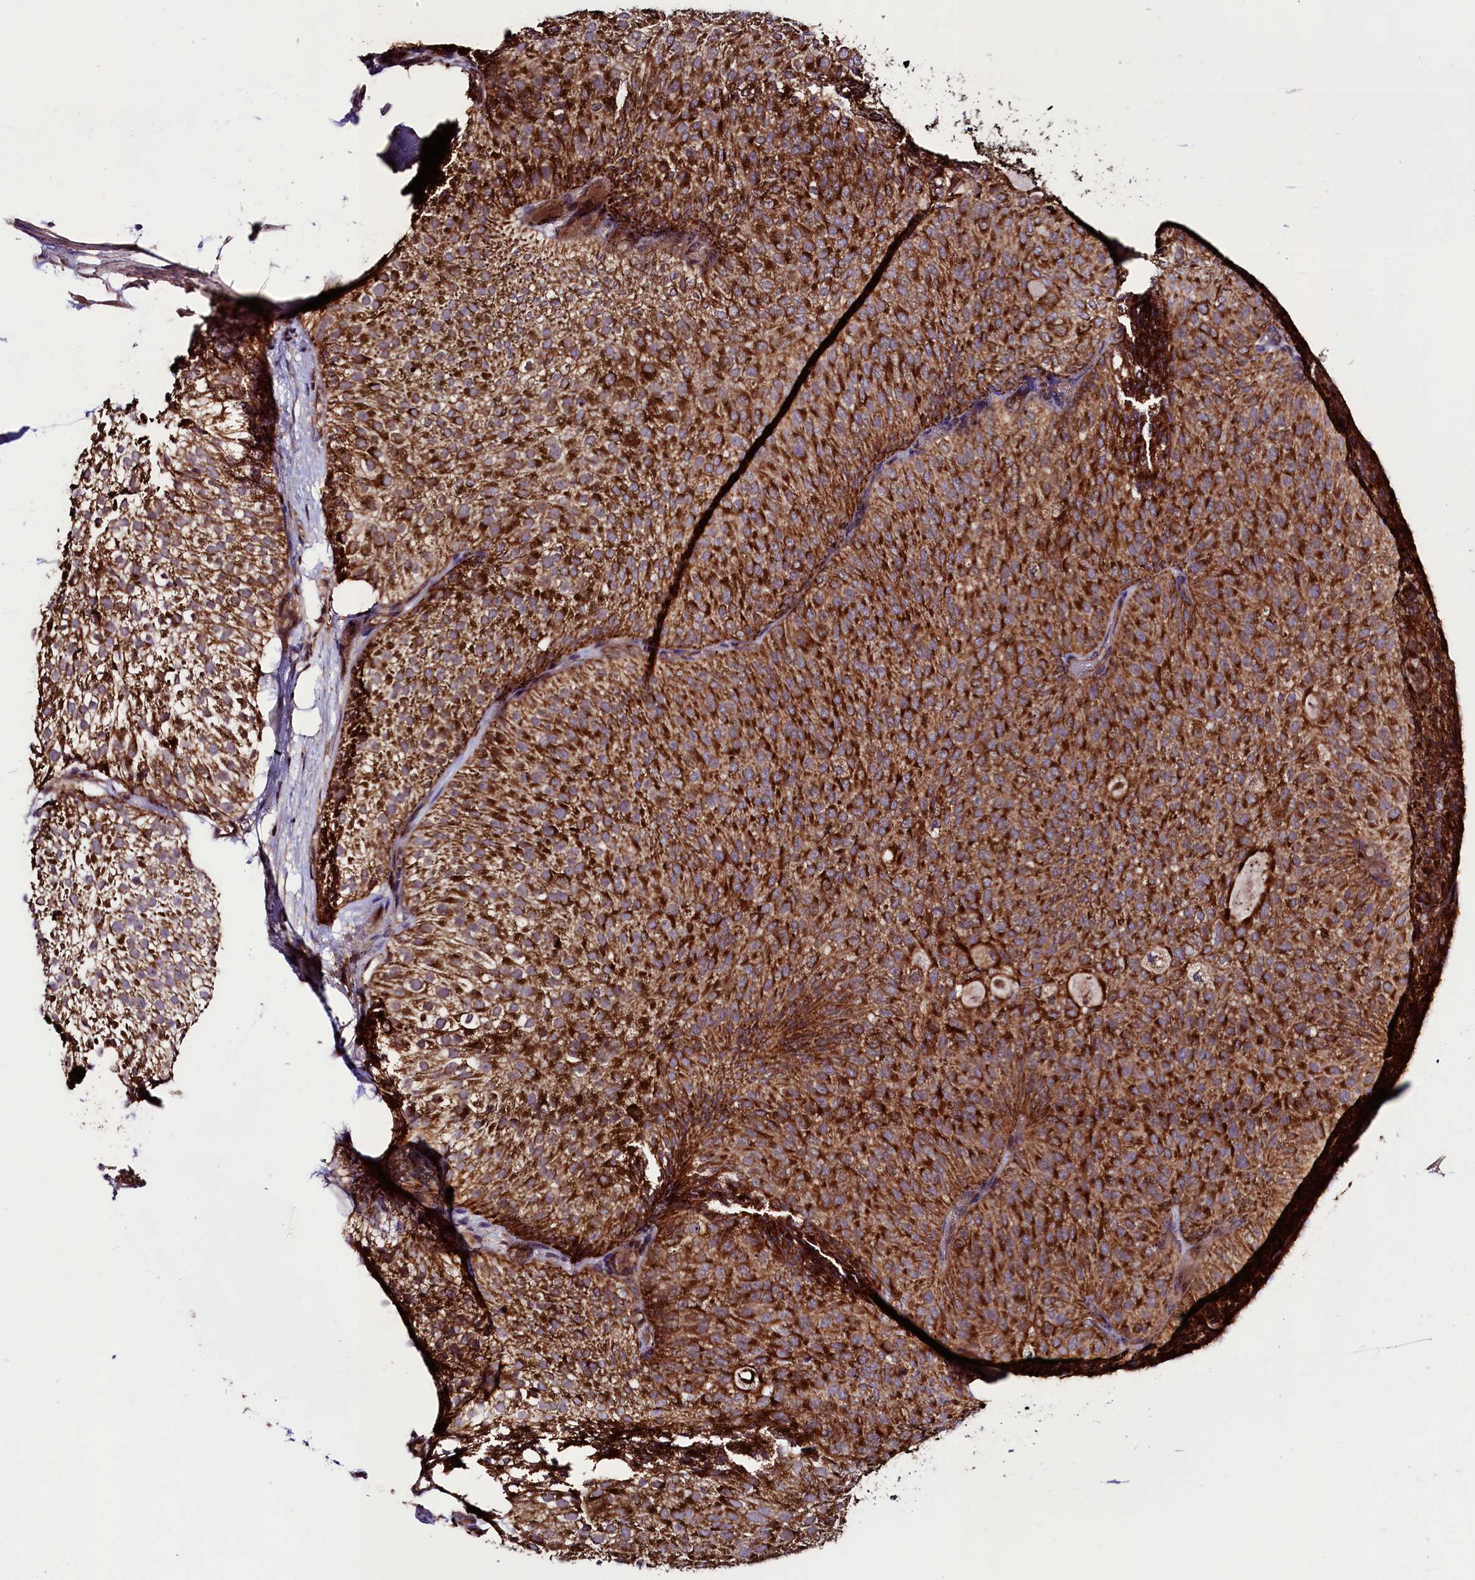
{"staining": {"intensity": "strong", "quantity": ">75%", "location": "cytoplasmic/membranous"}, "tissue": "urothelial cancer", "cell_type": "Tumor cells", "image_type": "cancer", "snomed": [{"axis": "morphology", "description": "Urothelial carcinoma, Low grade"}, {"axis": "topography", "description": "Urinary bladder"}], "caption": "This is a histology image of IHC staining of low-grade urothelial carcinoma, which shows strong expression in the cytoplasmic/membranous of tumor cells.", "gene": "STARD5", "patient": {"sex": "male", "age": 78}}